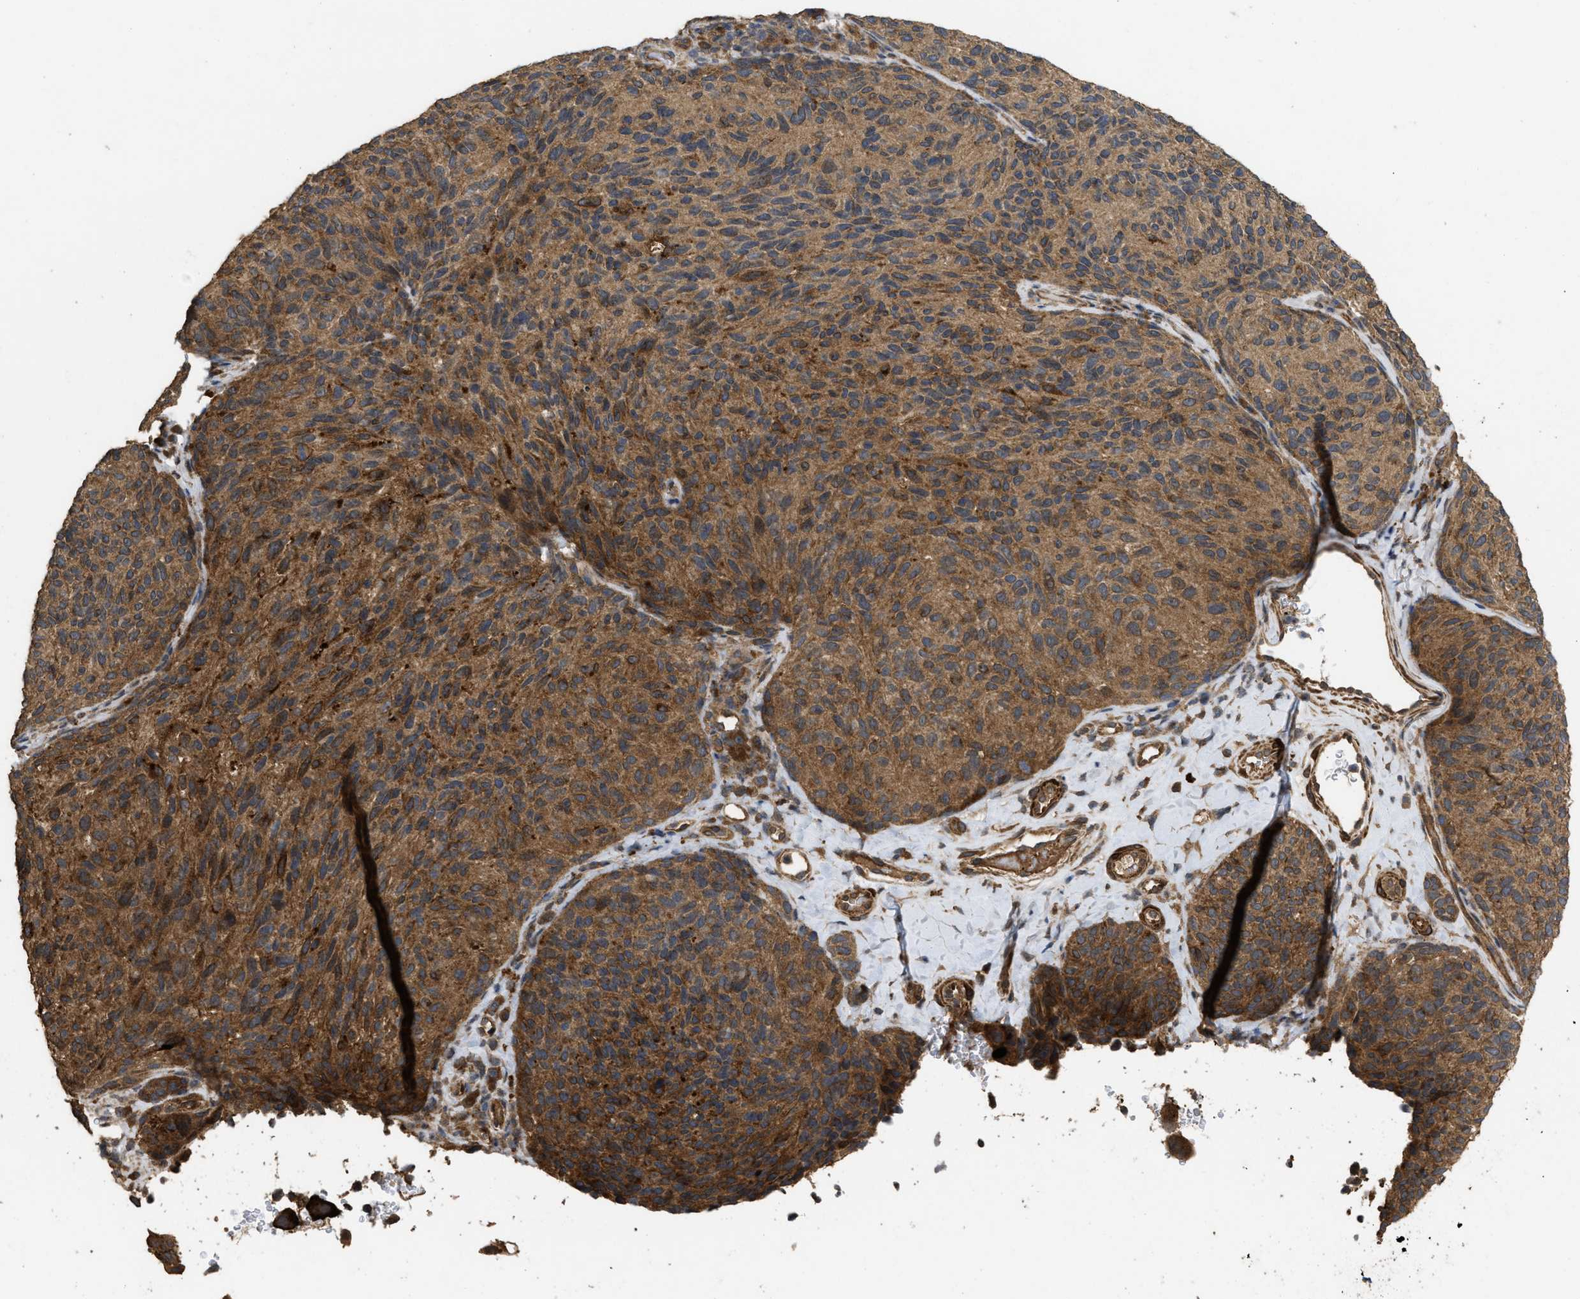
{"staining": {"intensity": "moderate", "quantity": ">75%", "location": "cytoplasmic/membranous"}, "tissue": "melanoma", "cell_type": "Tumor cells", "image_type": "cancer", "snomed": [{"axis": "morphology", "description": "Malignant melanoma, NOS"}, {"axis": "topography", "description": "Skin"}], "caption": "A brown stain shows moderate cytoplasmic/membranous staining of a protein in human malignant melanoma tumor cells.", "gene": "FZD6", "patient": {"sex": "female", "age": 73}}